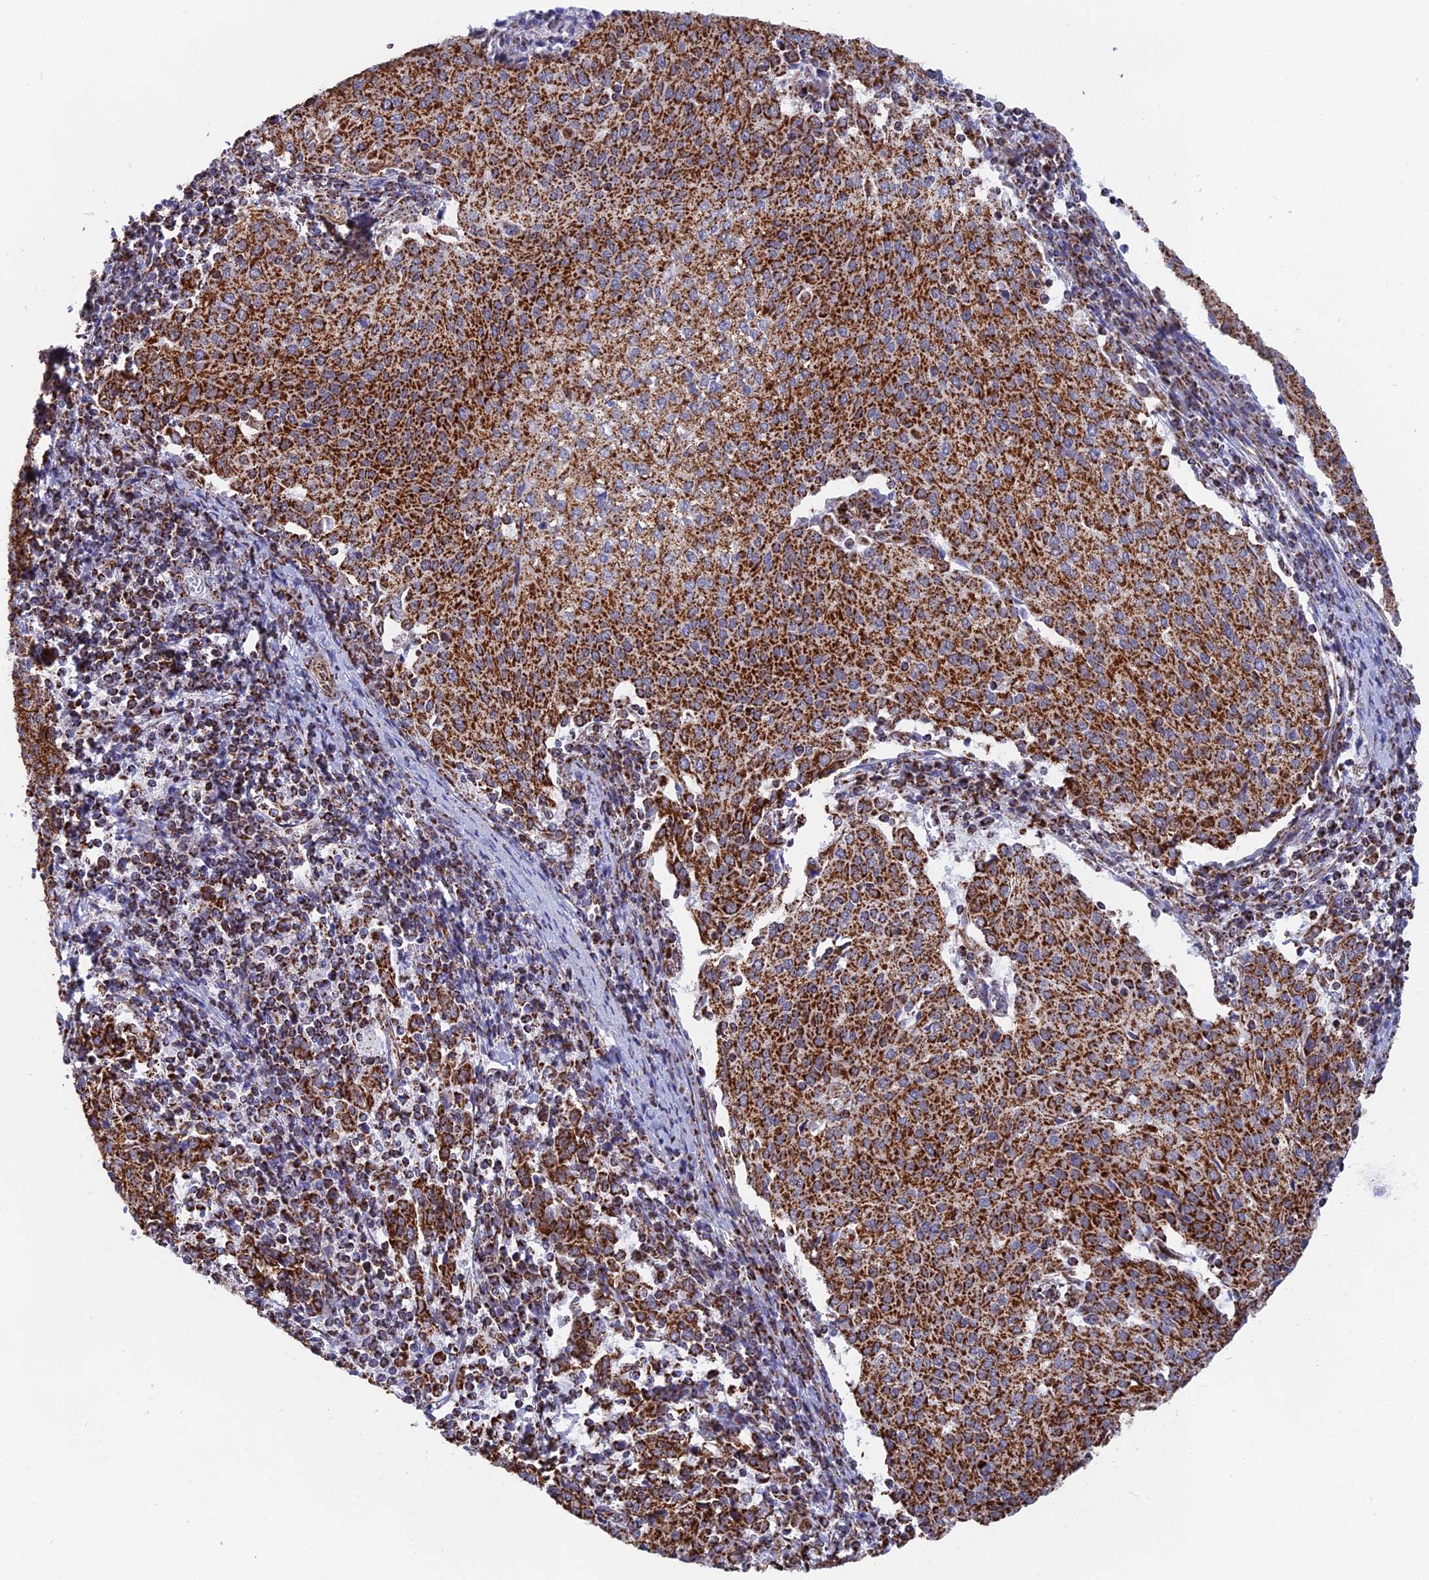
{"staining": {"intensity": "strong", "quantity": ">75%", "location": "cytoplasmic/membranous"}, "tissue": "cervical cancer", "cell_type": "Tumor cells", "image_type": "cancer", "snomed": [{"axis": "morphology", "description": "Squamous cell carcinoma, NOS"}, {"axis": "topography", "description": "Cervix"}], "caption": "Strong cytoplasmic/membranous protein positivity is present in approximately >75% of tumor cells in squamous cell carcinoma (cervical).", "gene": "CDC16", "patient": {"sex": "female", "age": 46}}